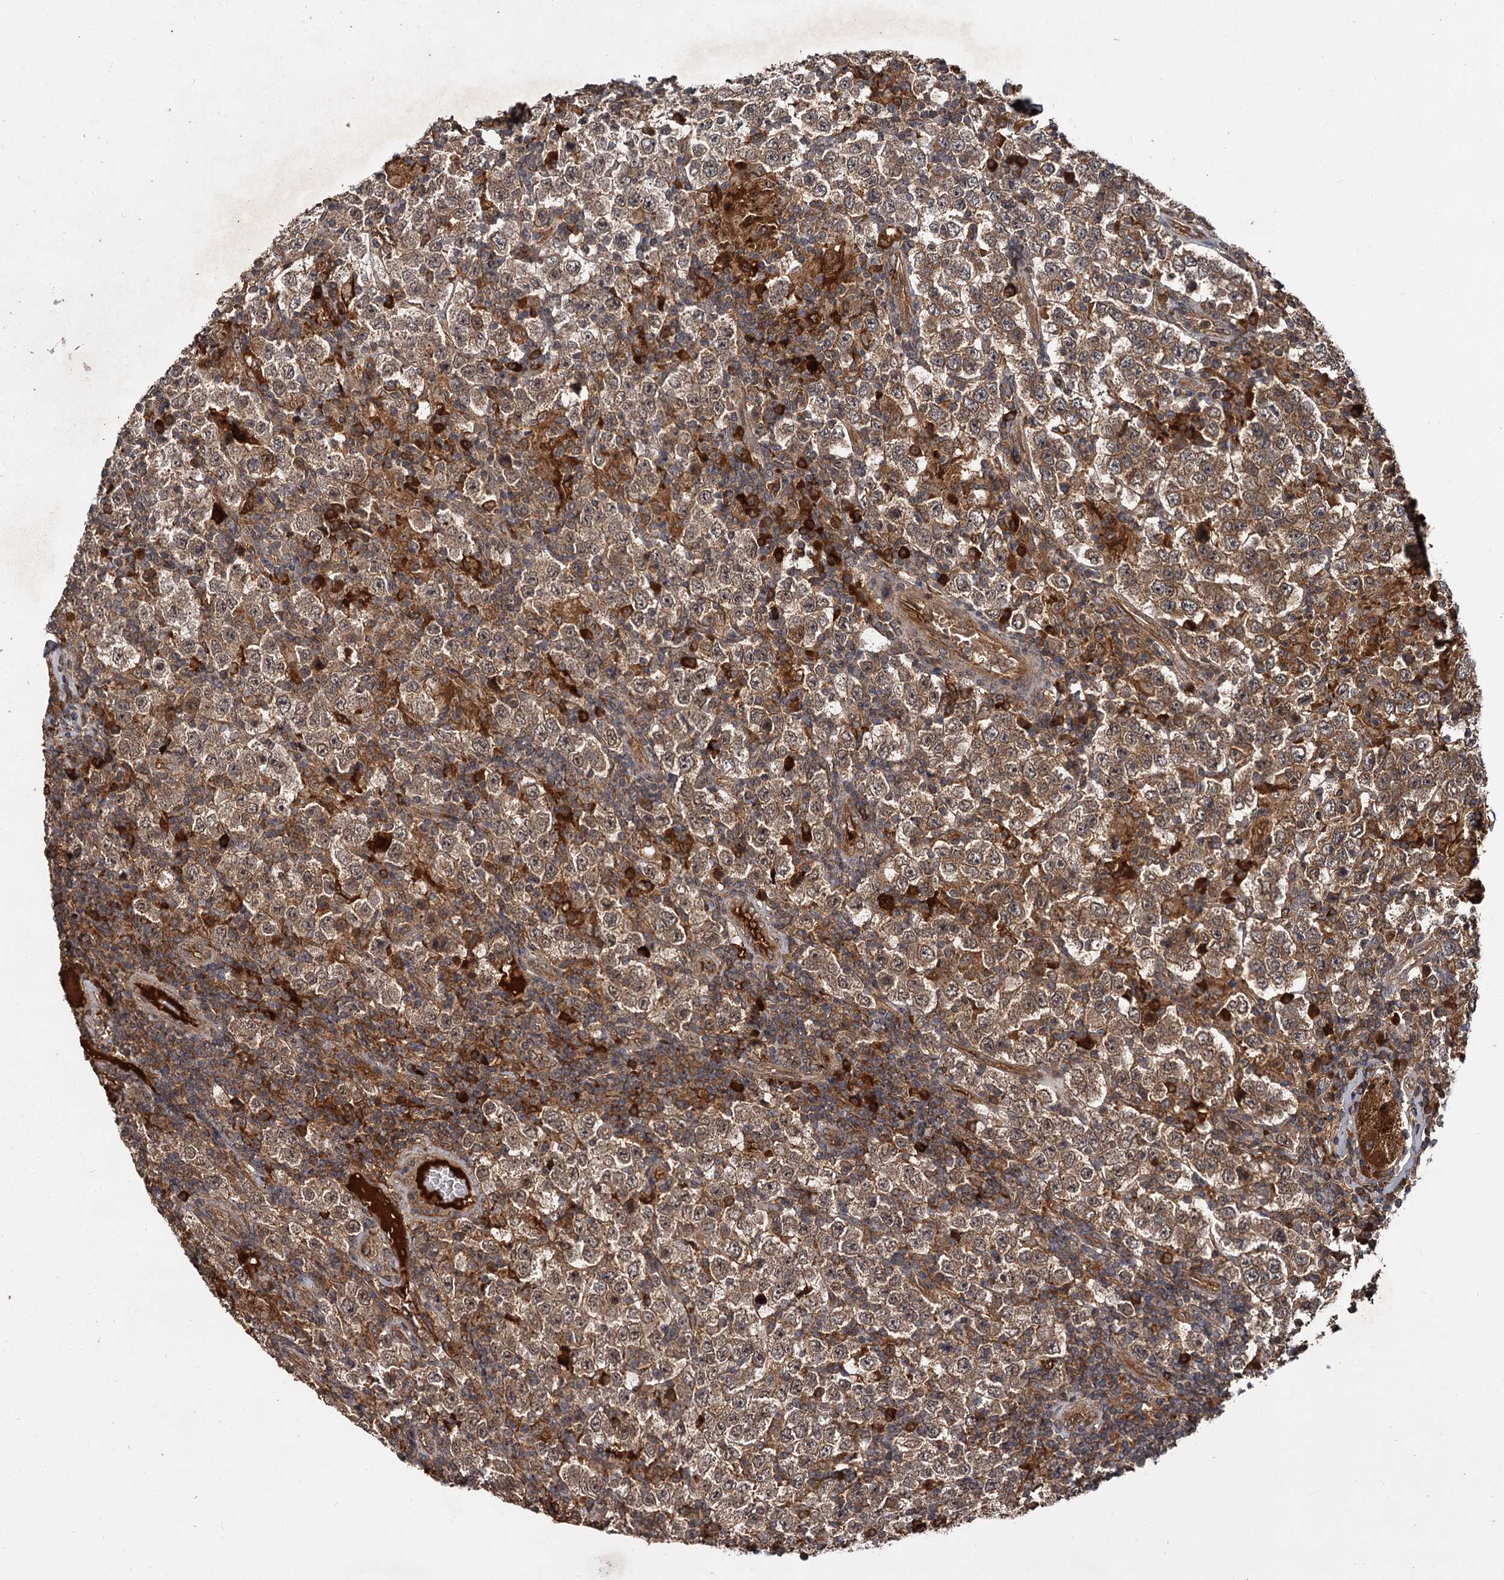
{"staining": {"intensity": "moderate", "quantity": ">75%", "location": "cytoplasmic/membranous"}, "tissue": "testis cancer", "cell_type": "Tumor cells", "image_type": "cancer", "snomed": [{"axis": "morphology", "description": "Normal tissue, NOS"}, {"axis": "morphology", "description": "Urothelial carcinoma, High grade"}, {"axis": "morphology", "description": "Seminoma, NOS"}, {"axis": "morphology", "description": "Carcinoma, Embryonal, NOS"}, {"axis": "topography", "description": "Urinary bladder"}, {"axis": "topography", "description": "Testis"}], "caption": "A brown stain shows moderate cytoplasmic/membranous positivity of a protein in human embryonal carcinoma (testis) tumor cells. The protein is shown in brown color, while the nuclei are stained blue.", "gene": "MBD6", "patient": {"sex": "male", "age": 41}}